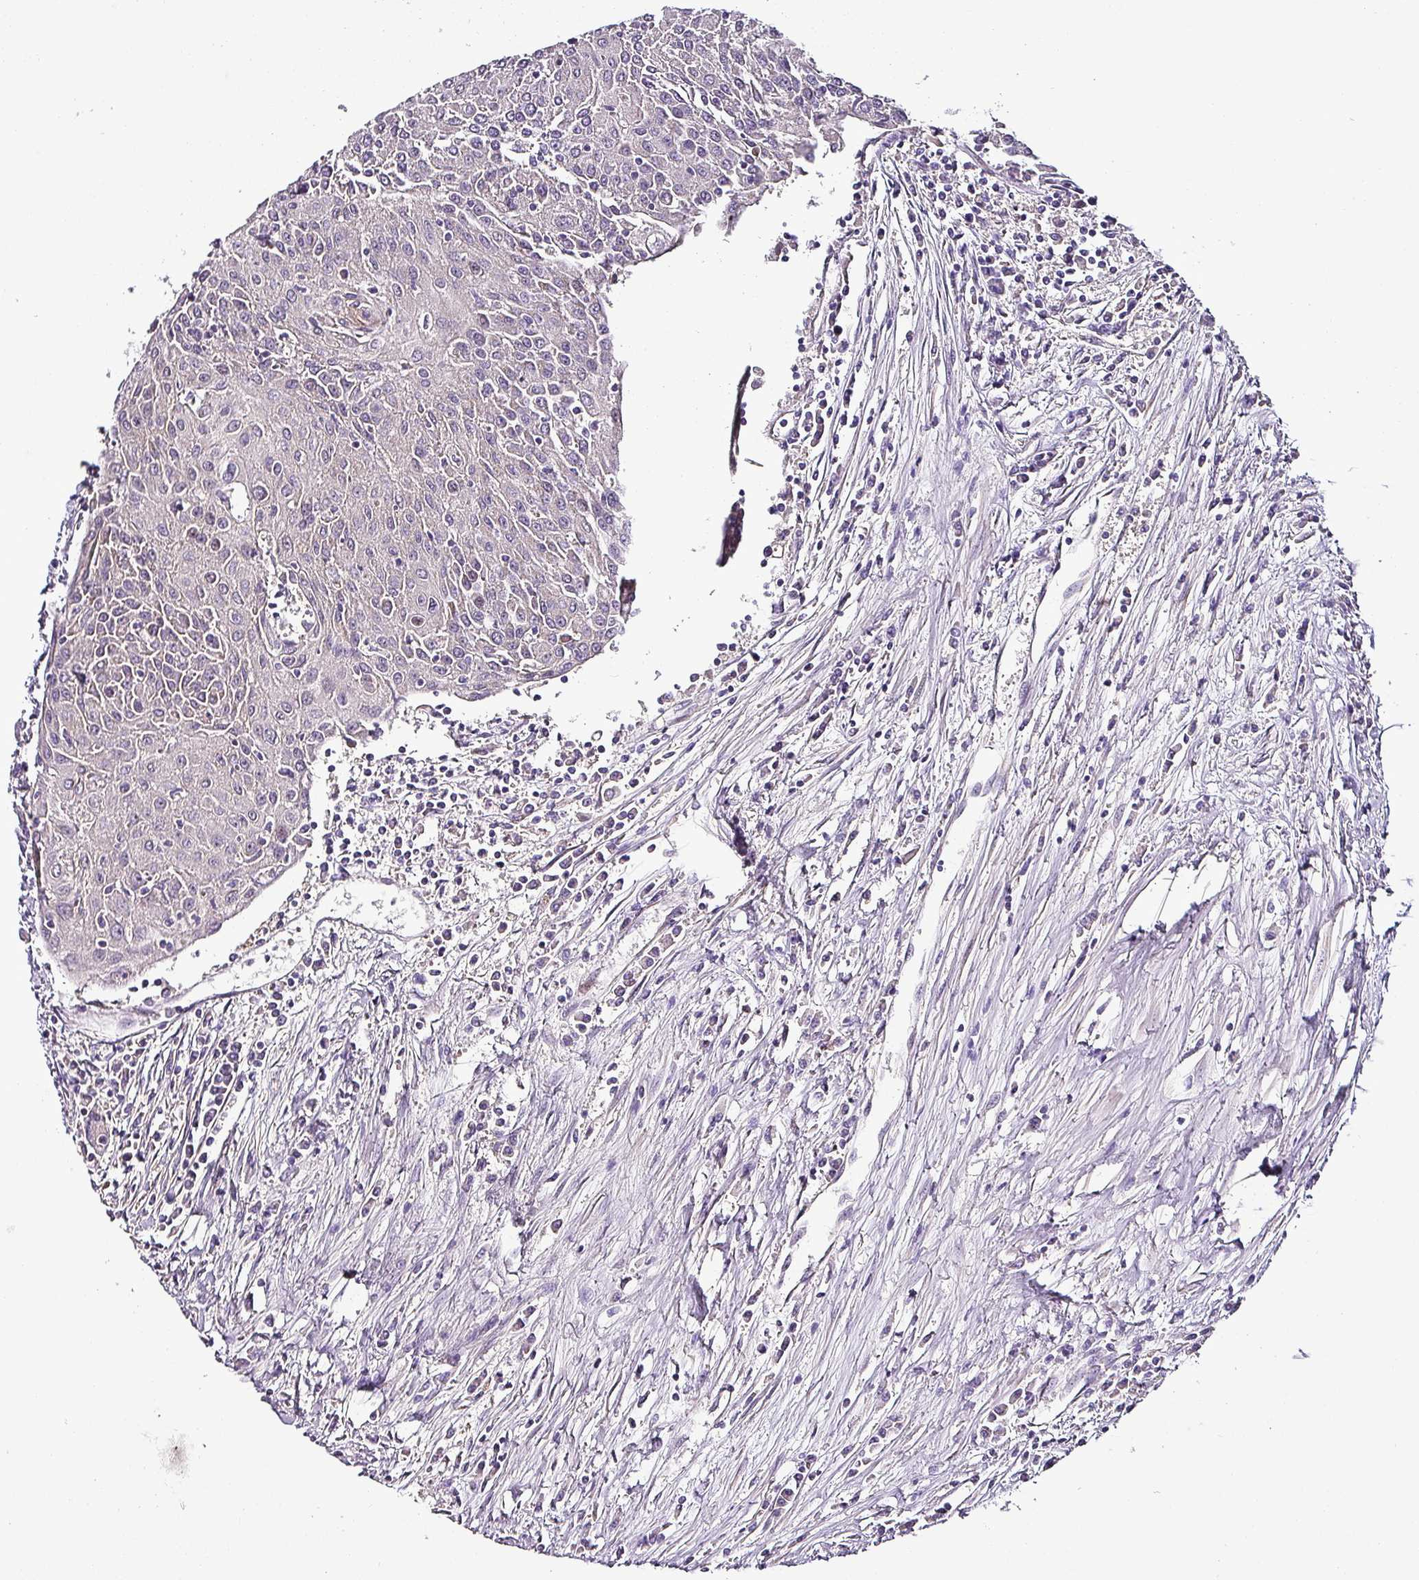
{"staining": {"intensity": "negative", "quantity": "none", "location": "none"}, "tissue": "urothelial cancer", "cell_type": "Tumor cells", "image_type": "cancer", "snomed": [{"axis": "morphology", "description": "Urothelial carcinoma, High grade"}, {"axis": "topography", "description": "Urinary bladder"}], "caption": "IHC histopathology image of neoplastic tissue: human urothelial cancer stained with DAB (3,3'-diaminobenzidine) shows no significant protein expression in tumor cells. (DAB (3,3'-diaminobenzidine) IHC, high magnification).", "gene": "GRAPL", "patient": {"sex": "female", "age": 85}}